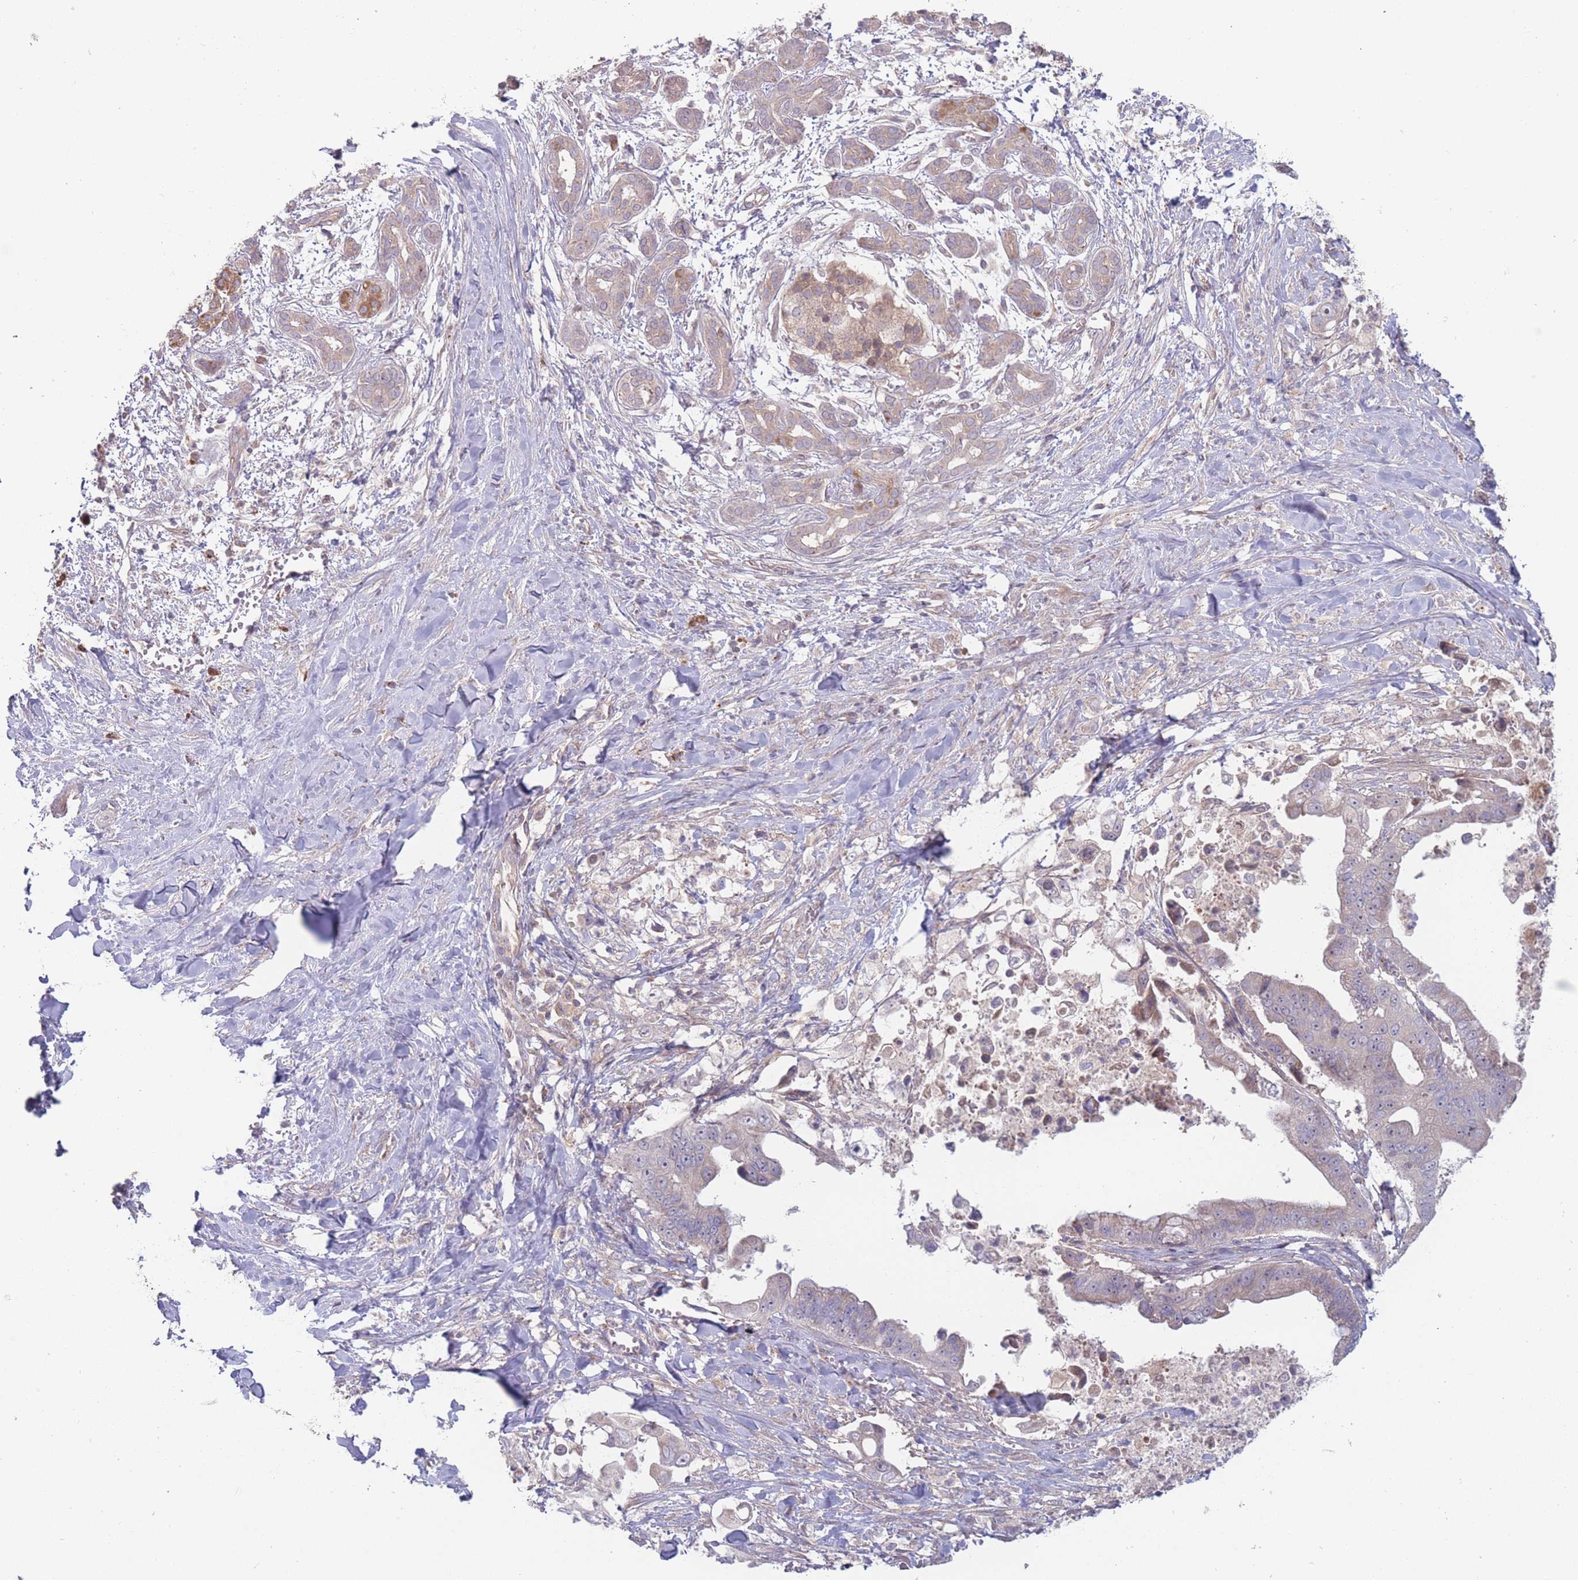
{"staining": {"intensity": "negative", "quantity": "none", "location": "none"}, "tissue": "pancreatic cancer", "cell_type": "Tumor cells", "image_type": "cancer", "snomed": [{"axis": "morphology", "description": "Adenocarcinoma, NOS"}, {"axis": "topography", "description": "Pancreas"}], "caption": "This is an immunohistochemistry (IHC) histopathology image of pancreatic adenocarcinoma. There is no staining in tumor cells.", "gene": "ATP5MG", "patient": {"sex": "male", "age": 61}}